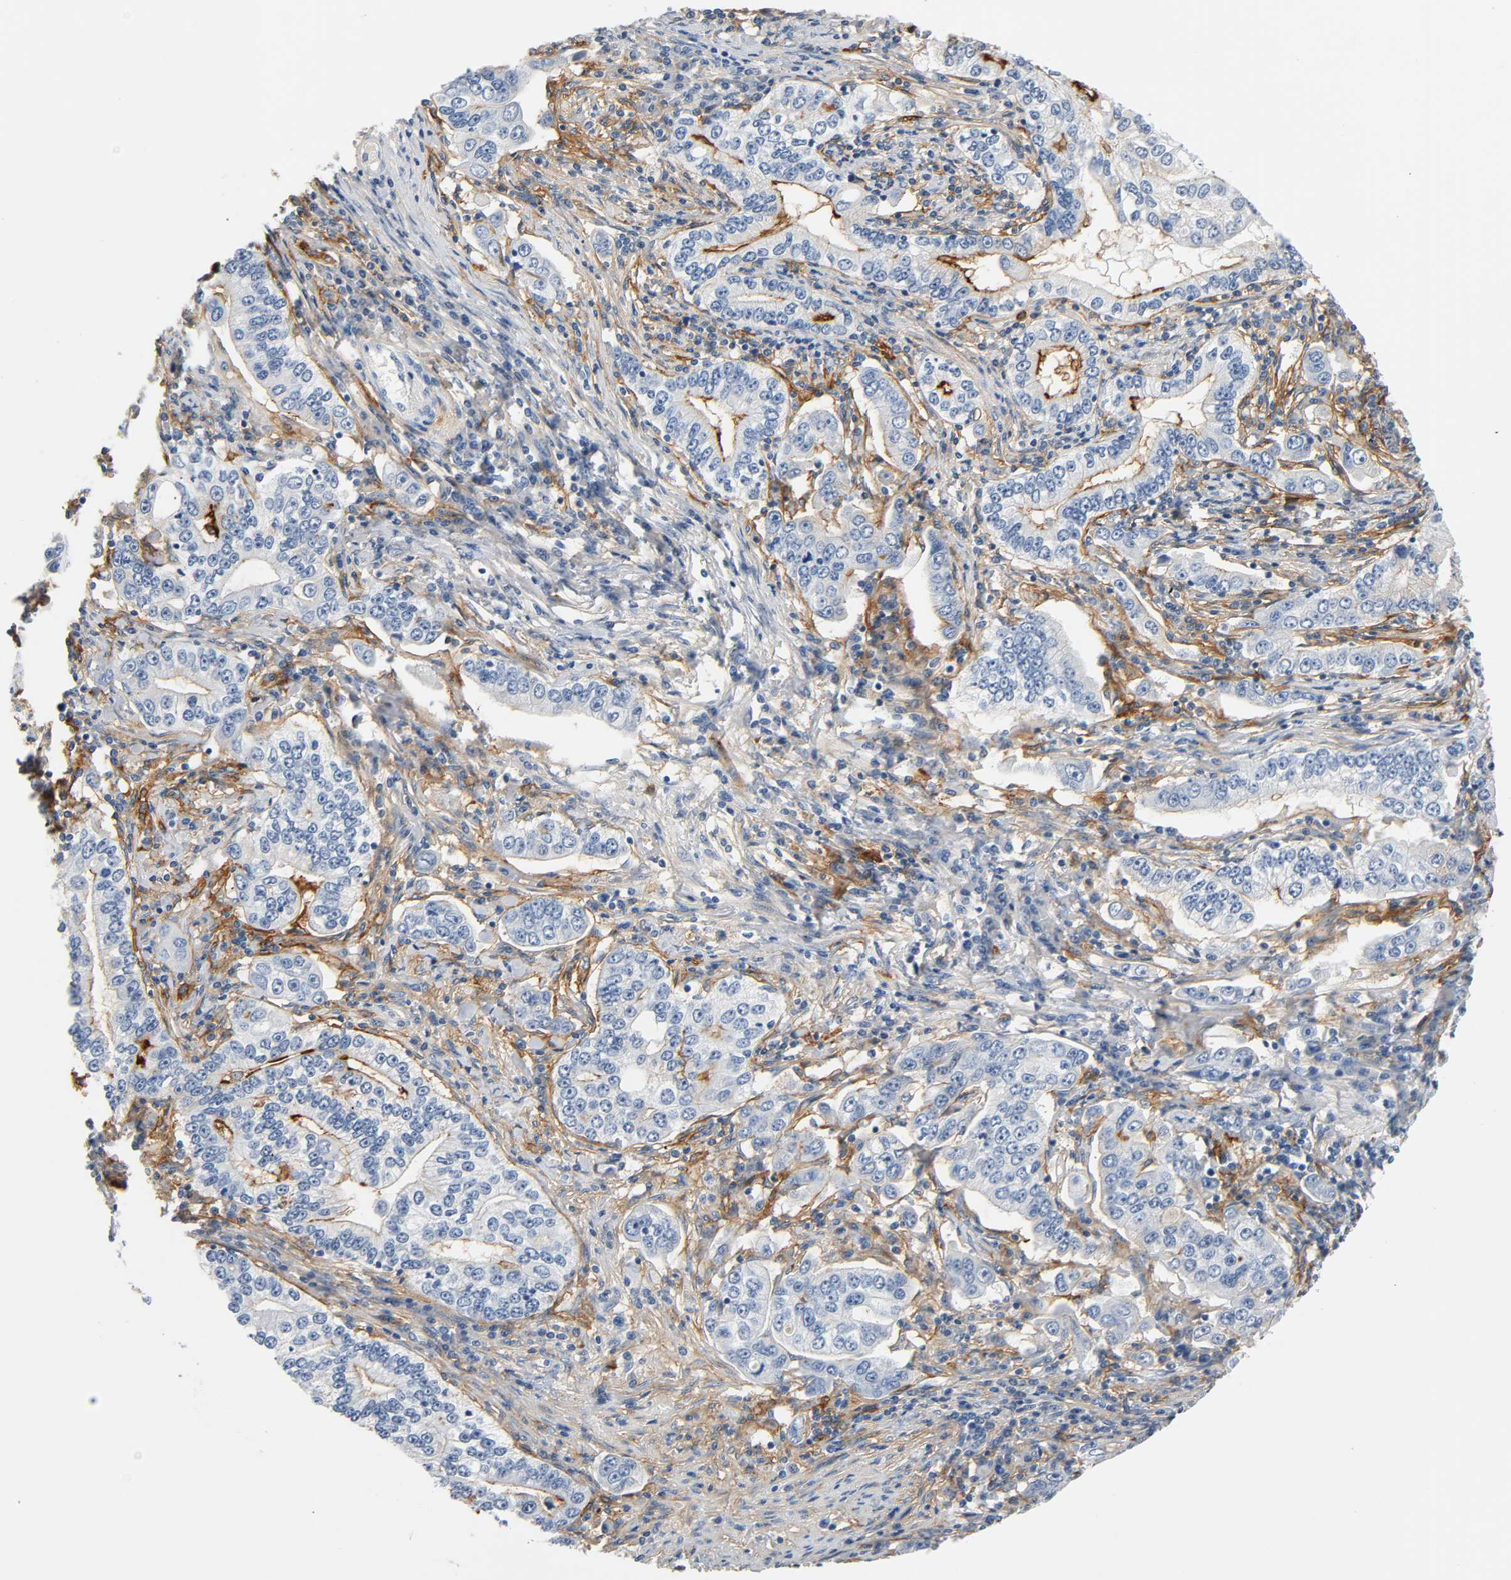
{"staining": {"intensity": "moderate", "quantity": "<25%", "location": "cytoplasmic/membranous"}, "tissue": "stomach cancer", "cell_type": "Tumor cells", "image_type": "cancer", "snomed": [{"axis": "morphology", "description": "Adenocarcinoma, NOS"}, {"axis": "topography", "description": "Stomach, lower"}], "caption": "Tumor cells display low levels of moderate cytoplasmic/membranous staining in approximately <25% of cells in stomach cancer. The protein of interest is shown in brown color, while the nuclei are stained blue.", "gene": "ANPEP", "patient": {"sex": "female", "age": 72}}